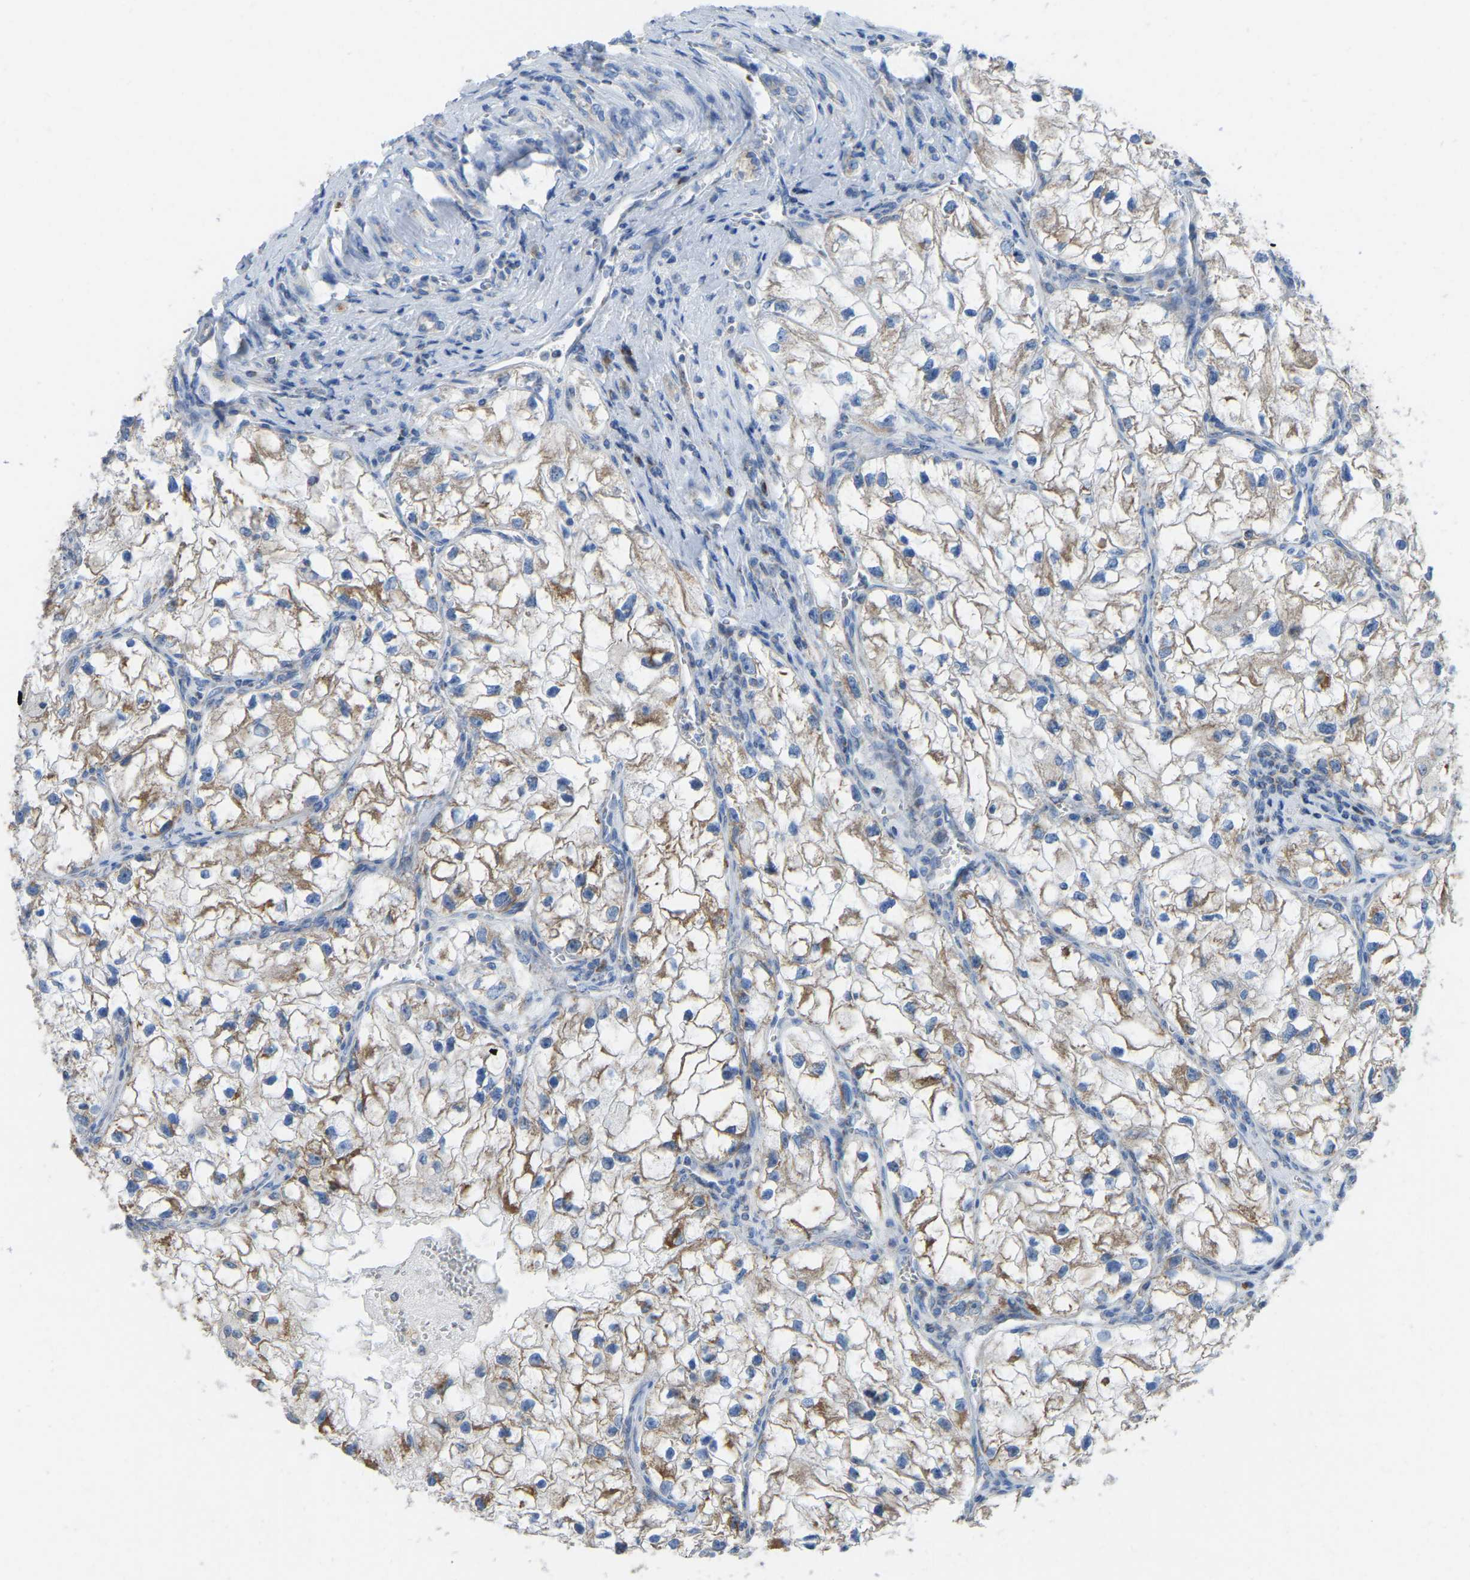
{"staining": {"intensity": "moderate", "quantity": ">75%", "location": "cytoplasmic/membranous"}, "tissue": "renal cancer", "cell_type": "Tumor cells", "image_type": "cancer", "snomed": [{"axis": "morphology", "description": "Adenocarcinoma, NOS"}, {"axis": "topography", "description": "Kidney"}], "caption": "Renal cancer (adenocarcinoma) stained with DAB immunohistochemistry (IHC) exhibits medium levels of moderate cytoplasmic/membranous expression in approximately >75% of tumor cells. (Stains: DAB in brown, nuclei in blue, Microscopy: brightfield microscopy at high magnification).", "gene": "ETFB", "patient": {"sex": "female", "age": 70}}